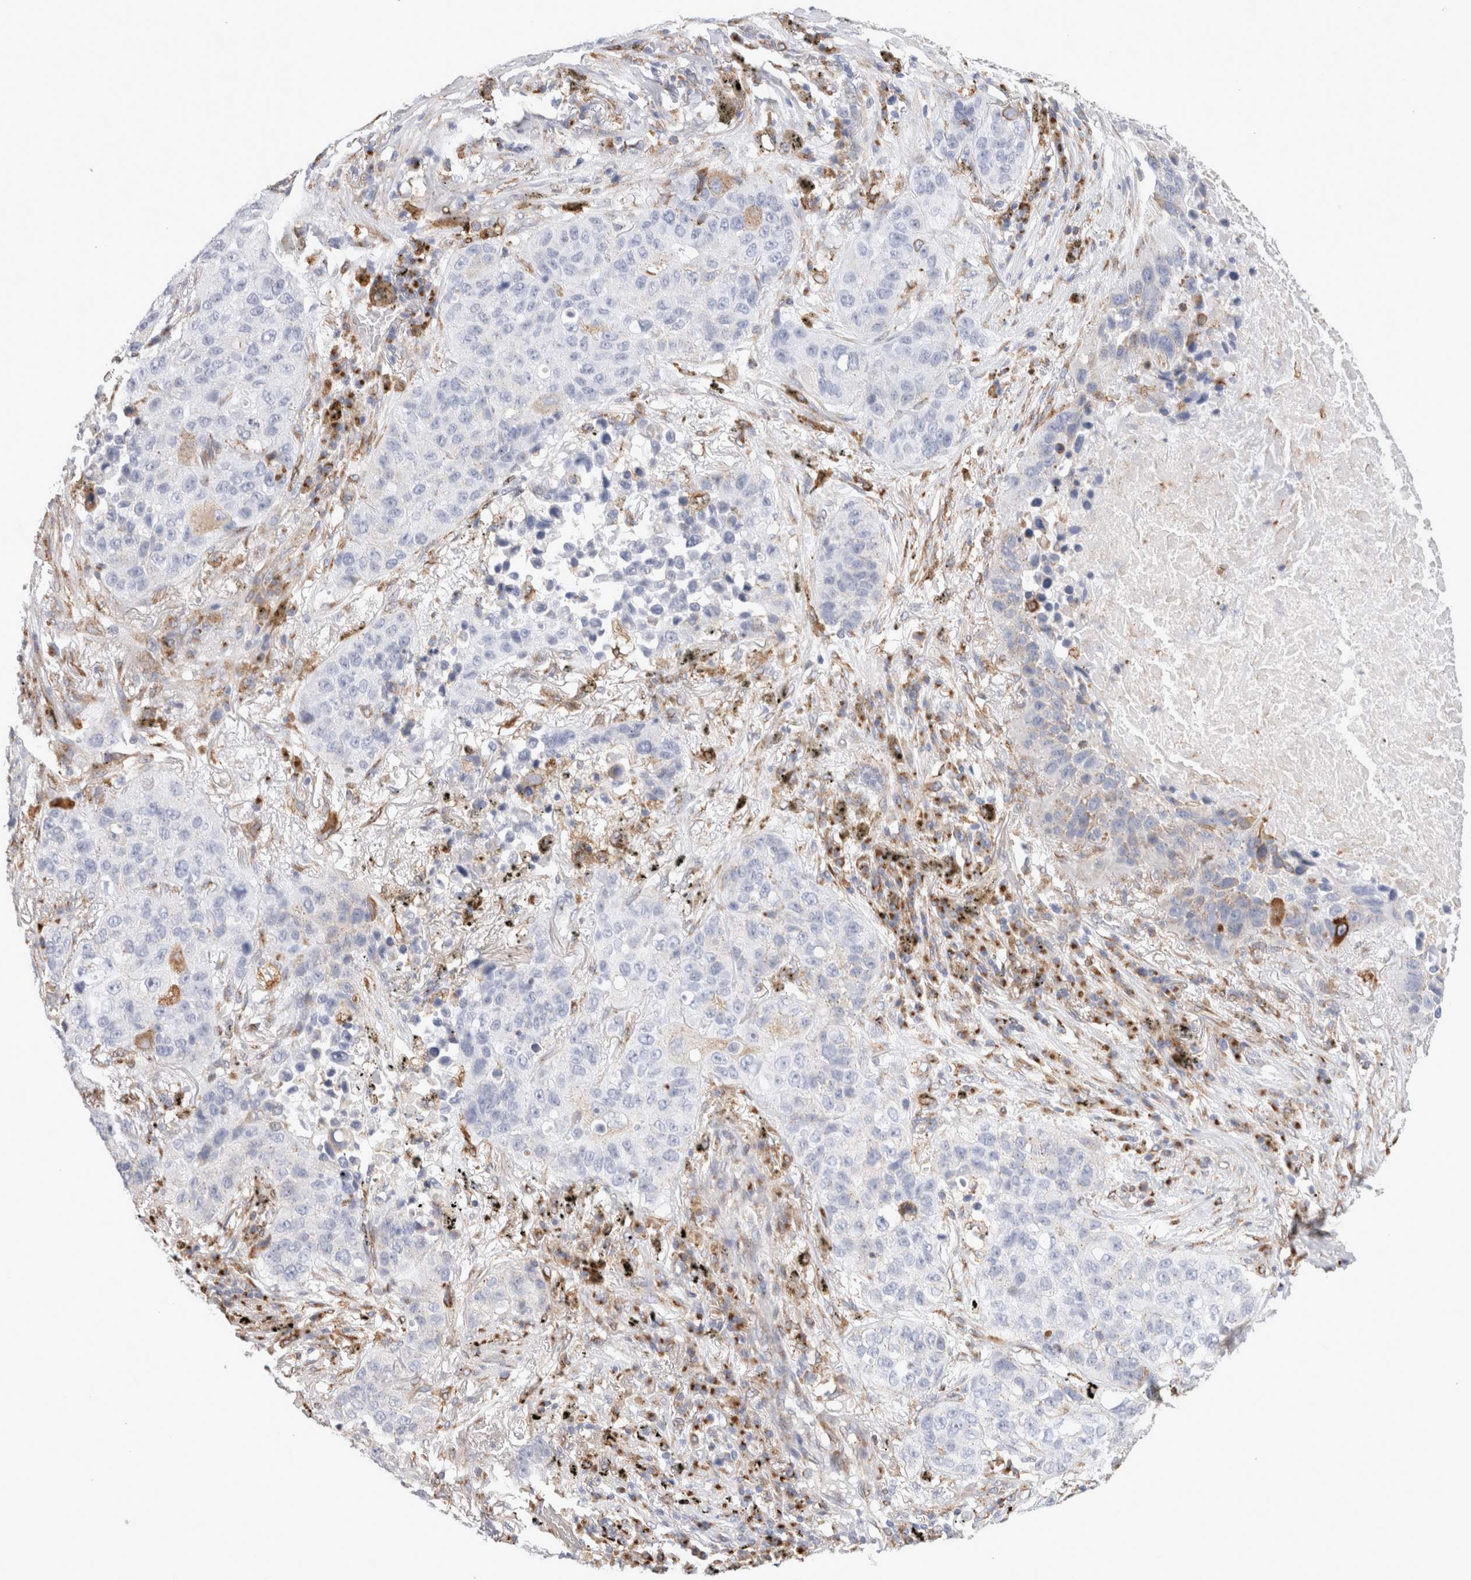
{"staining": {"intensity": "weak", "quantity": "<25%", "location": "cytoplasmic/membranous"}, "tissue": "lung cancer", "cell_type": "Tumor cells", "image_type": "cancer", "snomed": [{"axis": "morphology", "description": "Squamous cell carcinoma, NOS"}, {"axis": "topography", "description": "Lung"}], "caption": "IHC of lung cancer (squamous cell carcinoma) exhibits no expression in tumor cells. (Immunohistochemistry, brightfield microscopy, high magnification).", "gene": "MCFD2", "patient": {"sex": "male", "age": 57}}